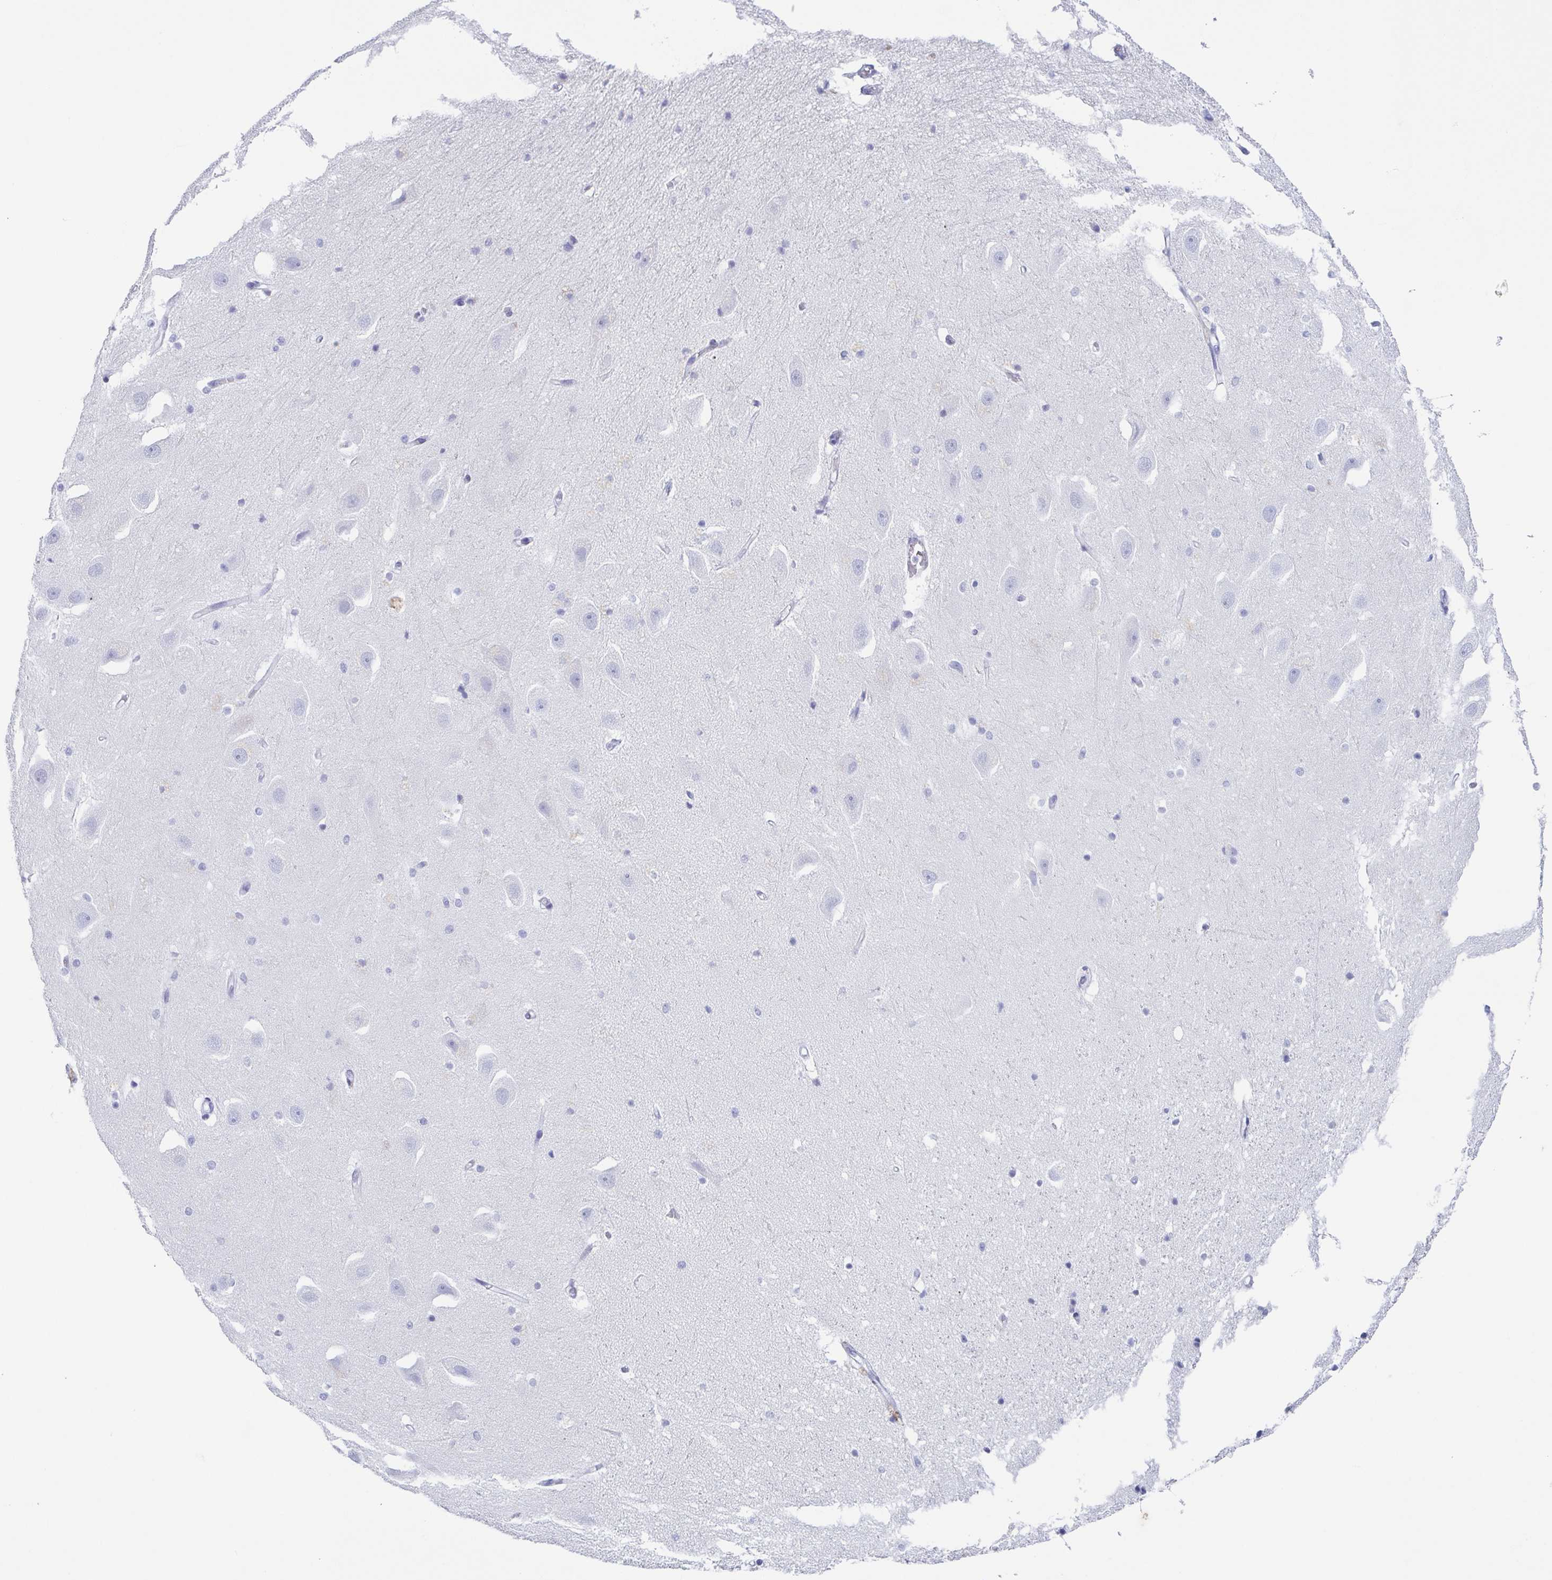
{"staining": {"intensity": "negative", "quantity": "none", "location": "none"}, "tissue": "hippocampus", "cell_type": "Glial cells", "image_type": "normal", "snomed": [{"axis": "morphology", "description": "Normal tissue, NOS"}, {"axis": "topography", "description": "Hippocampus"}], "caption": "An IHC micrograph of benign hippocampus is shown. There is no staining in glial cells of hippocampus. The staining is performed using DAB (3,3'-diaminobenzidine) brown chromogen with nuclei counter-stained in using hematoxylin.", "gene": "ZG16B", "patient": {"sex": "male", "age": 63}}